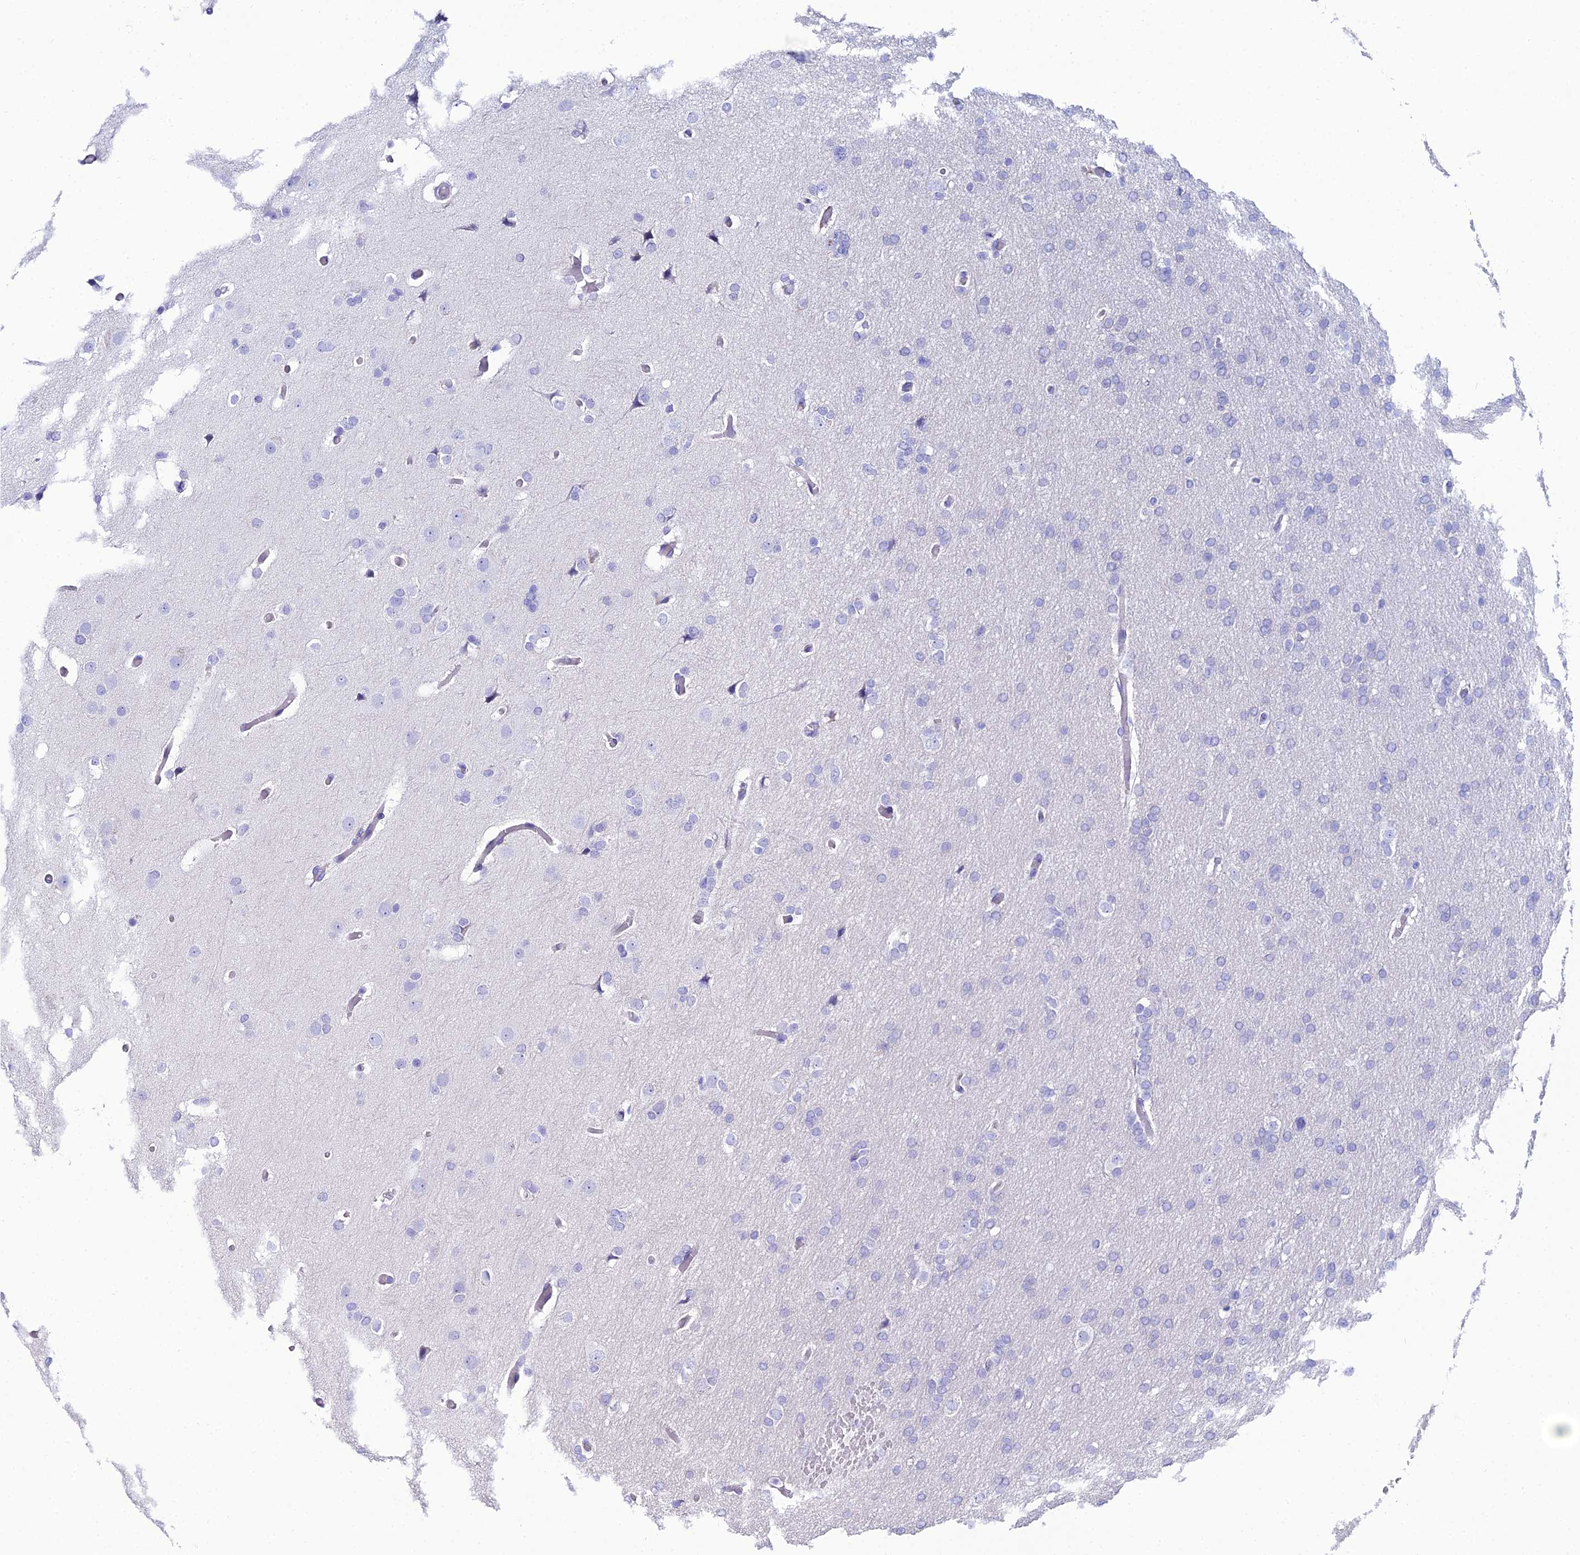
{"staining": {"intensity": "negative", "quantity": "none", "location": "none"}, "tissue": "glioma", "cell_type": "Tumor cells", "image_type": "cancer", "snomed": [{"axis": "morphology", "description": "Glioma, malignant, High grade"}, {"axis": "topography", "description": "Cerebral cortex"}], "caption": "Immunohistochemistry (IHC) photomicrograph of glioma stained for a protein (brown), which shows no staining in tumor cells. (Brightfield microscopy of DAB IHC at high magnification).", "gene": "OR4D5", "patient": {"sex": "female", "age": 36}}